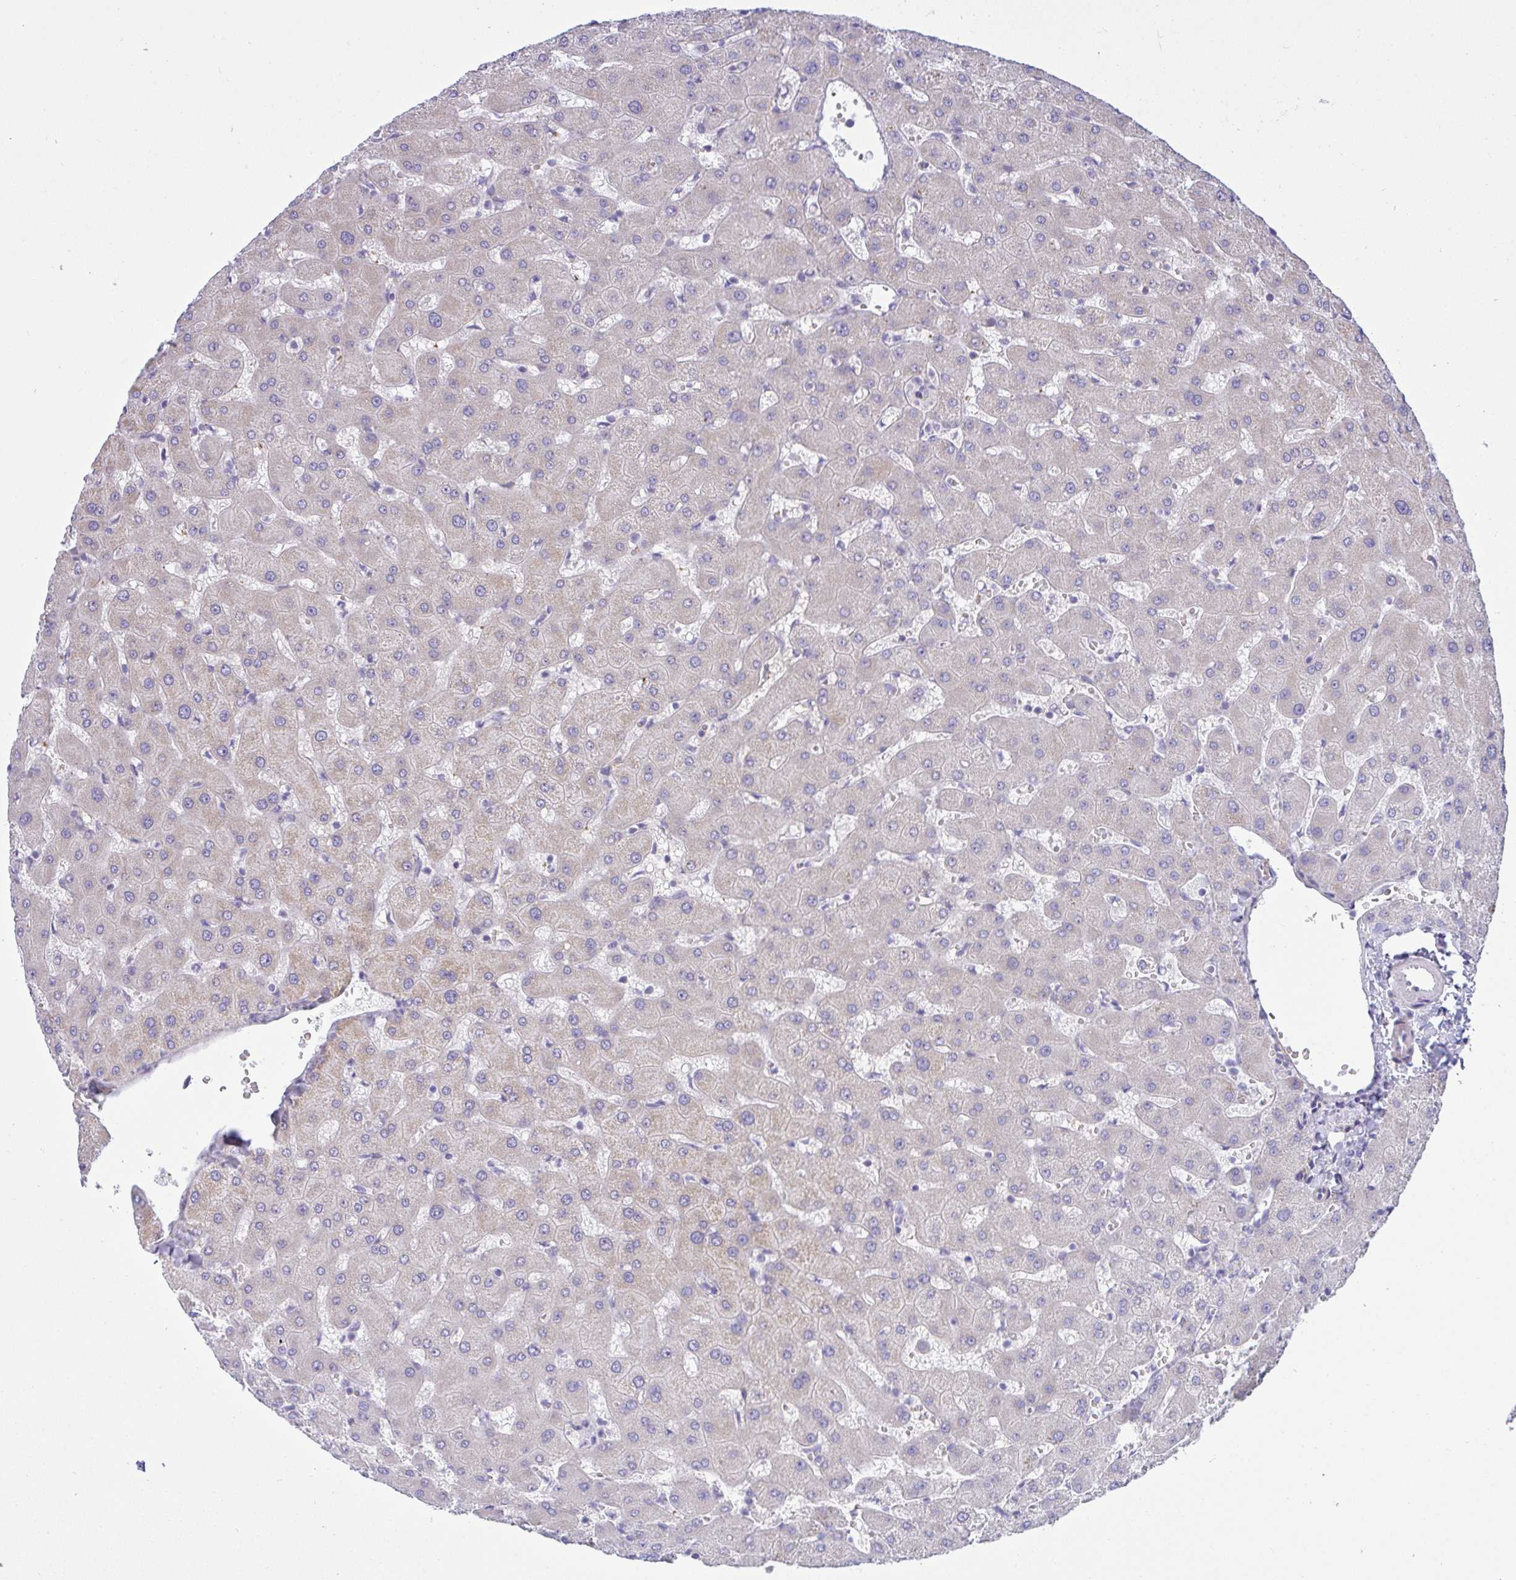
{"staining": {"intensity": "negative", "quantity": "none", "location": "none"}, "tissue": "liver", "cell_type": "Cholangiocytes", "image_type": "normal", "snomed": [{"axis": "morphology", "description": "Normal tissue, NOS"}, {"axis": "topography", "description": "Liver"}], "caption": "IHC histopathology image of benign human liver stained for a protein (brown), which reveals no staining in cholangiocytes. (DAB immunohistochemistry visualized using brightfield microscopy, high magnification).", "gene": "NTN1", "patient": {"sex": "female", "age": 63}}